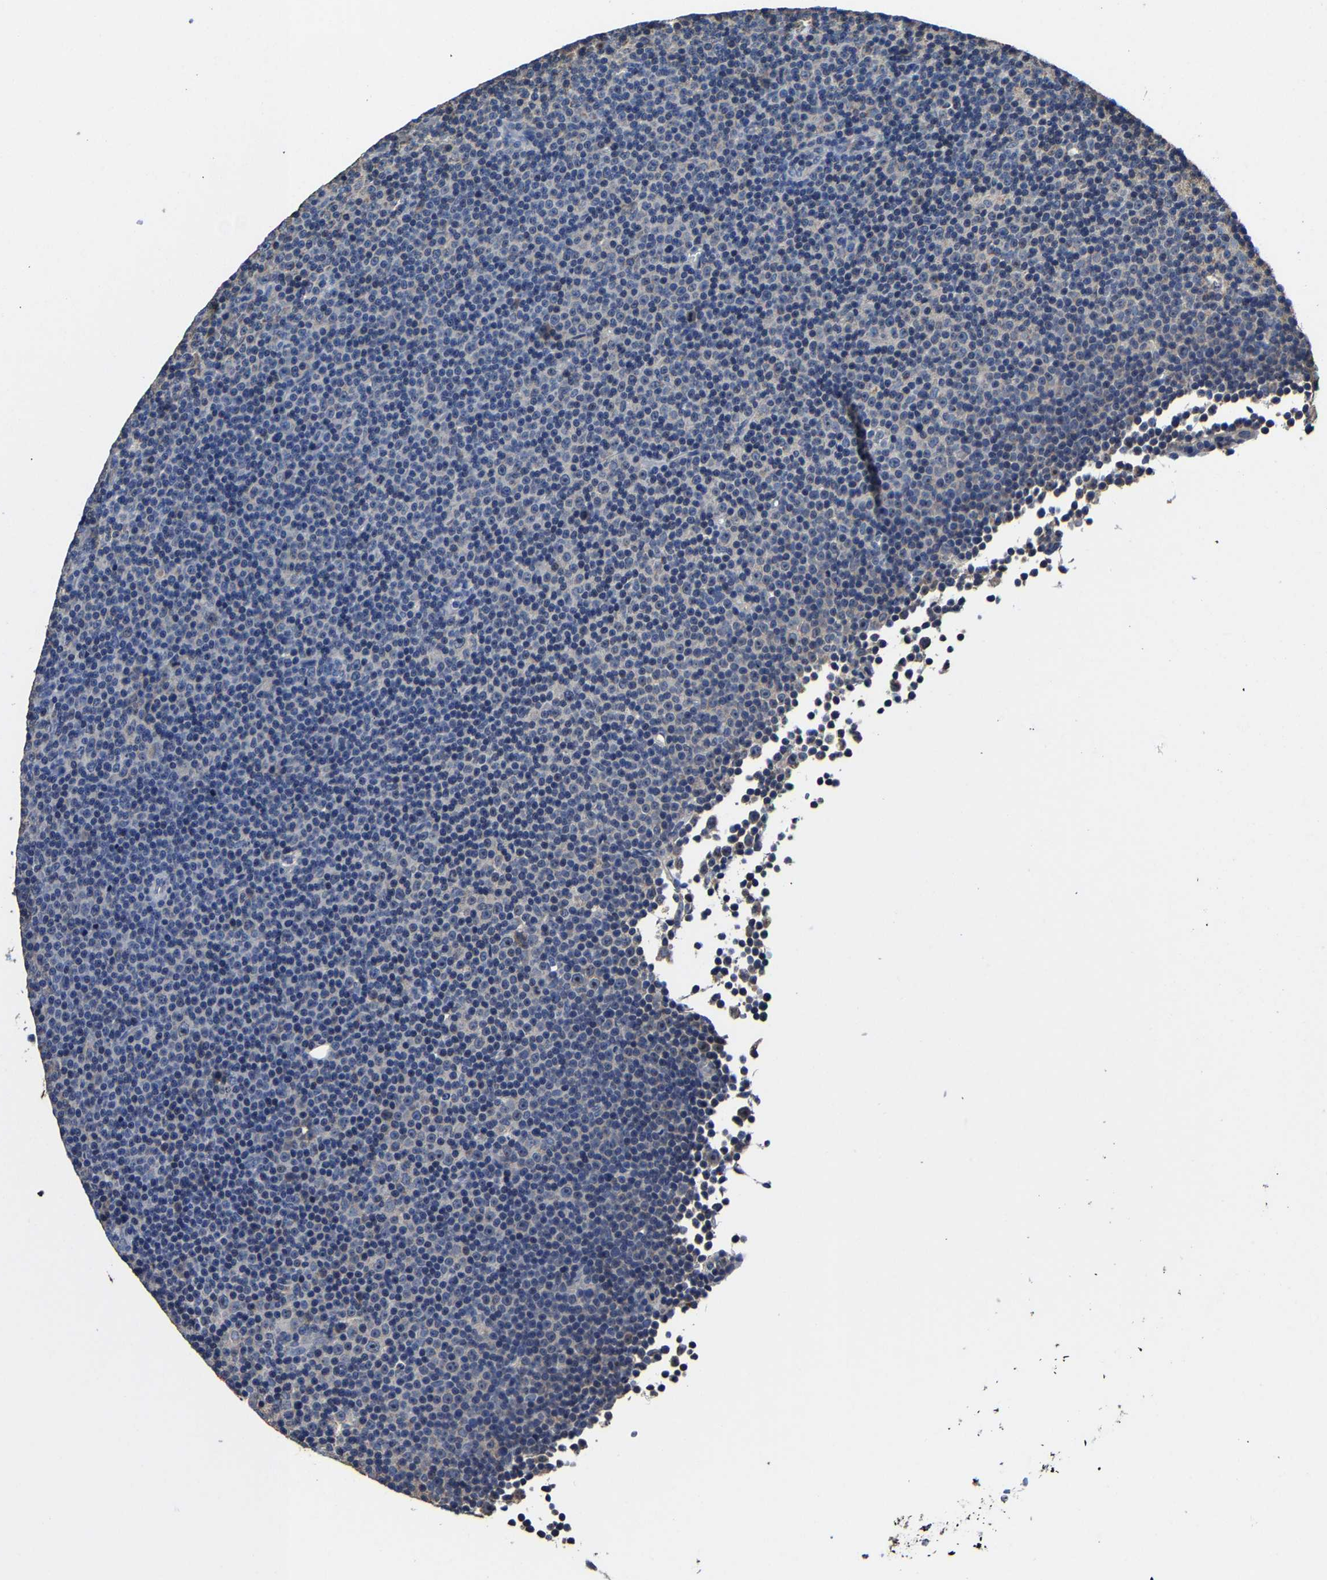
{"staining": {"intensity": "negative", "quantity": "none", "location": "none"}, "tissue": "lymphoma", "cell_type": "Tumor cells", "image_type": "cancer", "snomed": [{"axis": "morphology", "description": "Malignant lymphoma, non-Hodgkin's type, Low grade"}, {"axis": "topography", "description": "Lymph node"}], "caption": "IHC image of neoplastic tissue: human lymphoma stained with DAB reveals no significant protein expression in tumor cells.", "gene": "ZCCHC7", "patient": {"sex": "female", "age": 67}}